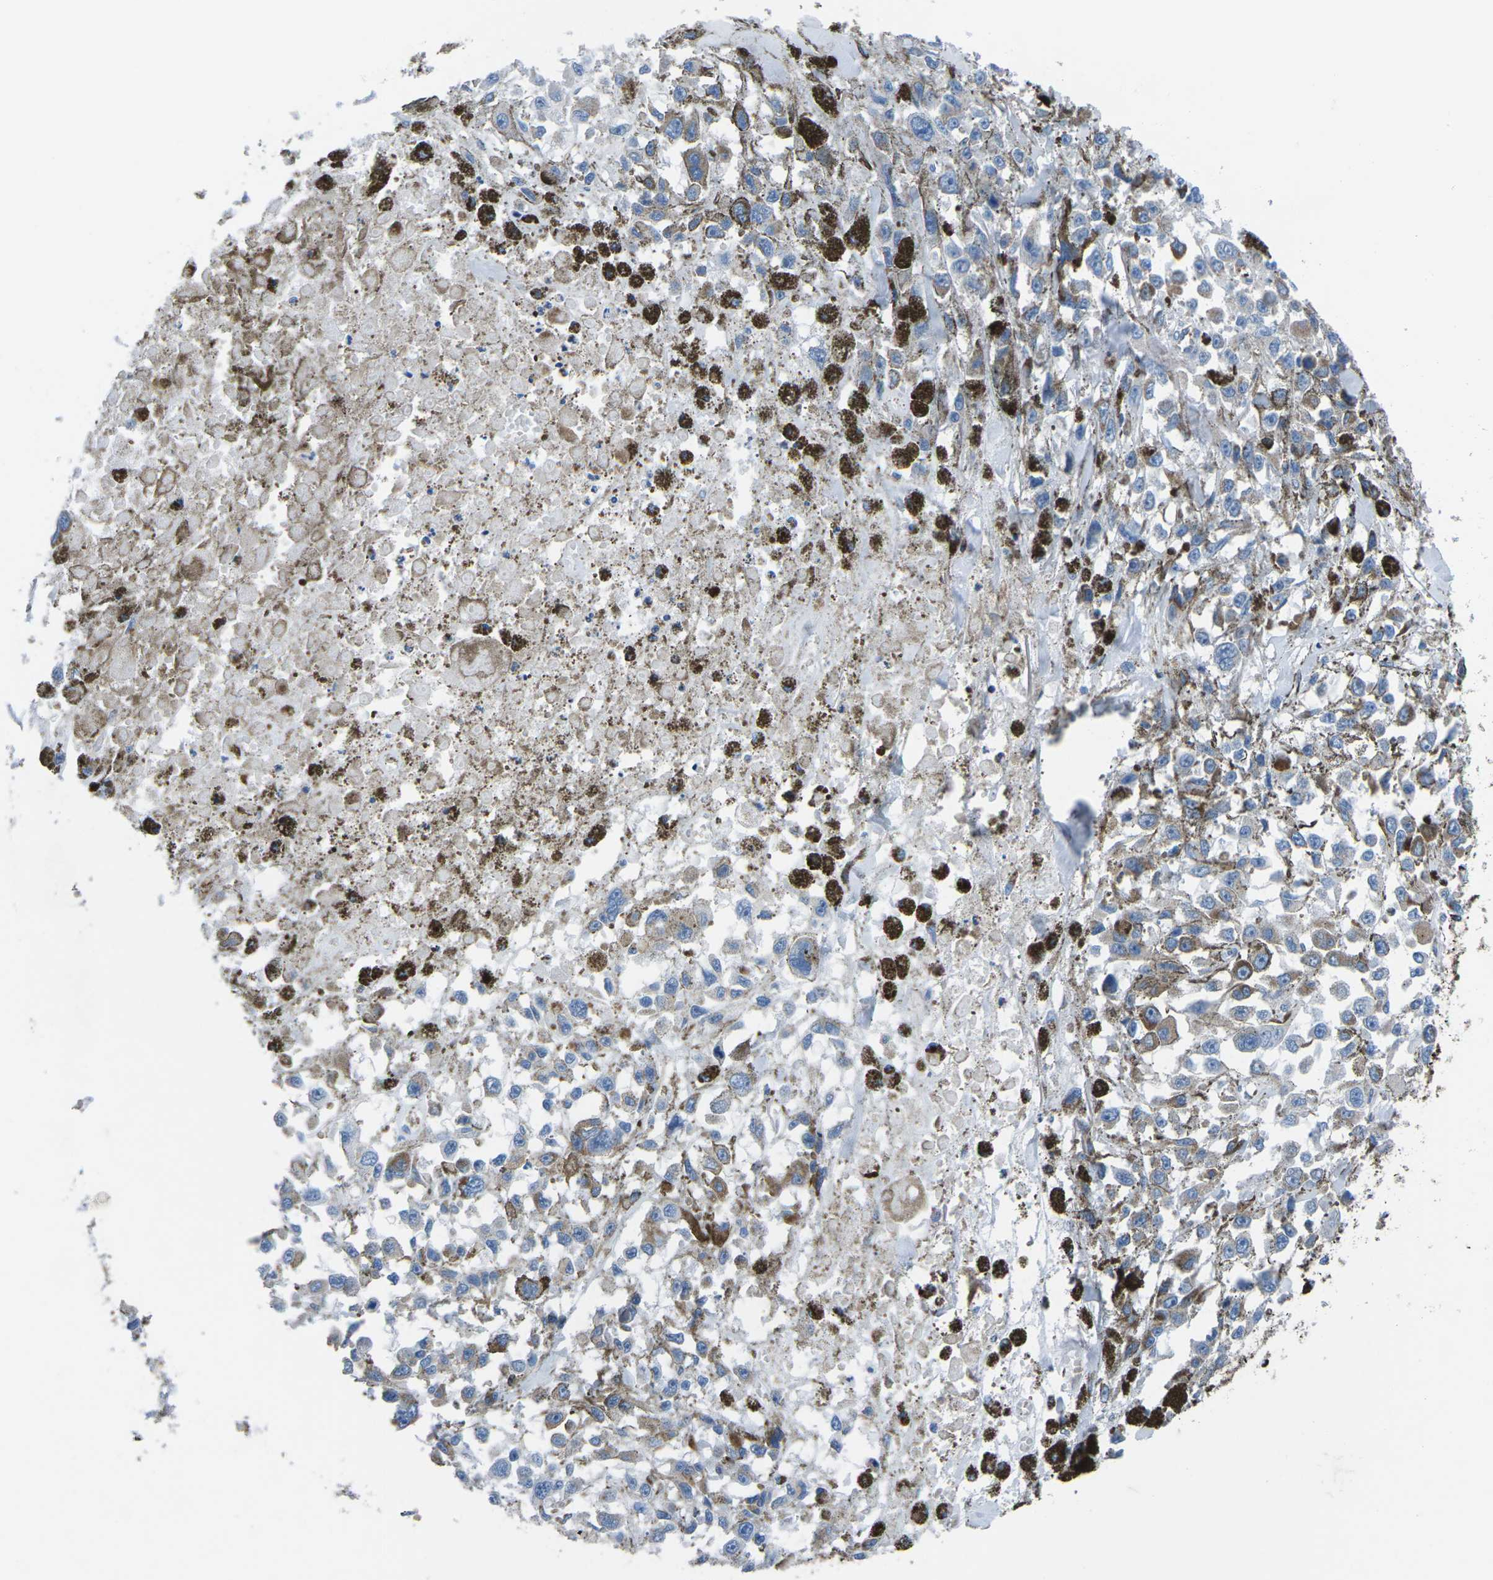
{"staining": {"intensity": "negative", "quantity": "none", "location": "none"}, "tissue": "melanoma", "cell_type": "Tumor cells", "image_type": "cancer", "snomed": [{"axis": "morphology", "description": "Malignant melanoma, Metastatic site"}, {"axis": "topography", "description": "Lymph node"}], "caption": "Immunohistochemistry photomicrograph of melanoma stained for a protein (brown), which demonstrates no staining in tumor cells.", "gene": "MT-CO2", "patient": {"sex": "male", "age": 59}}